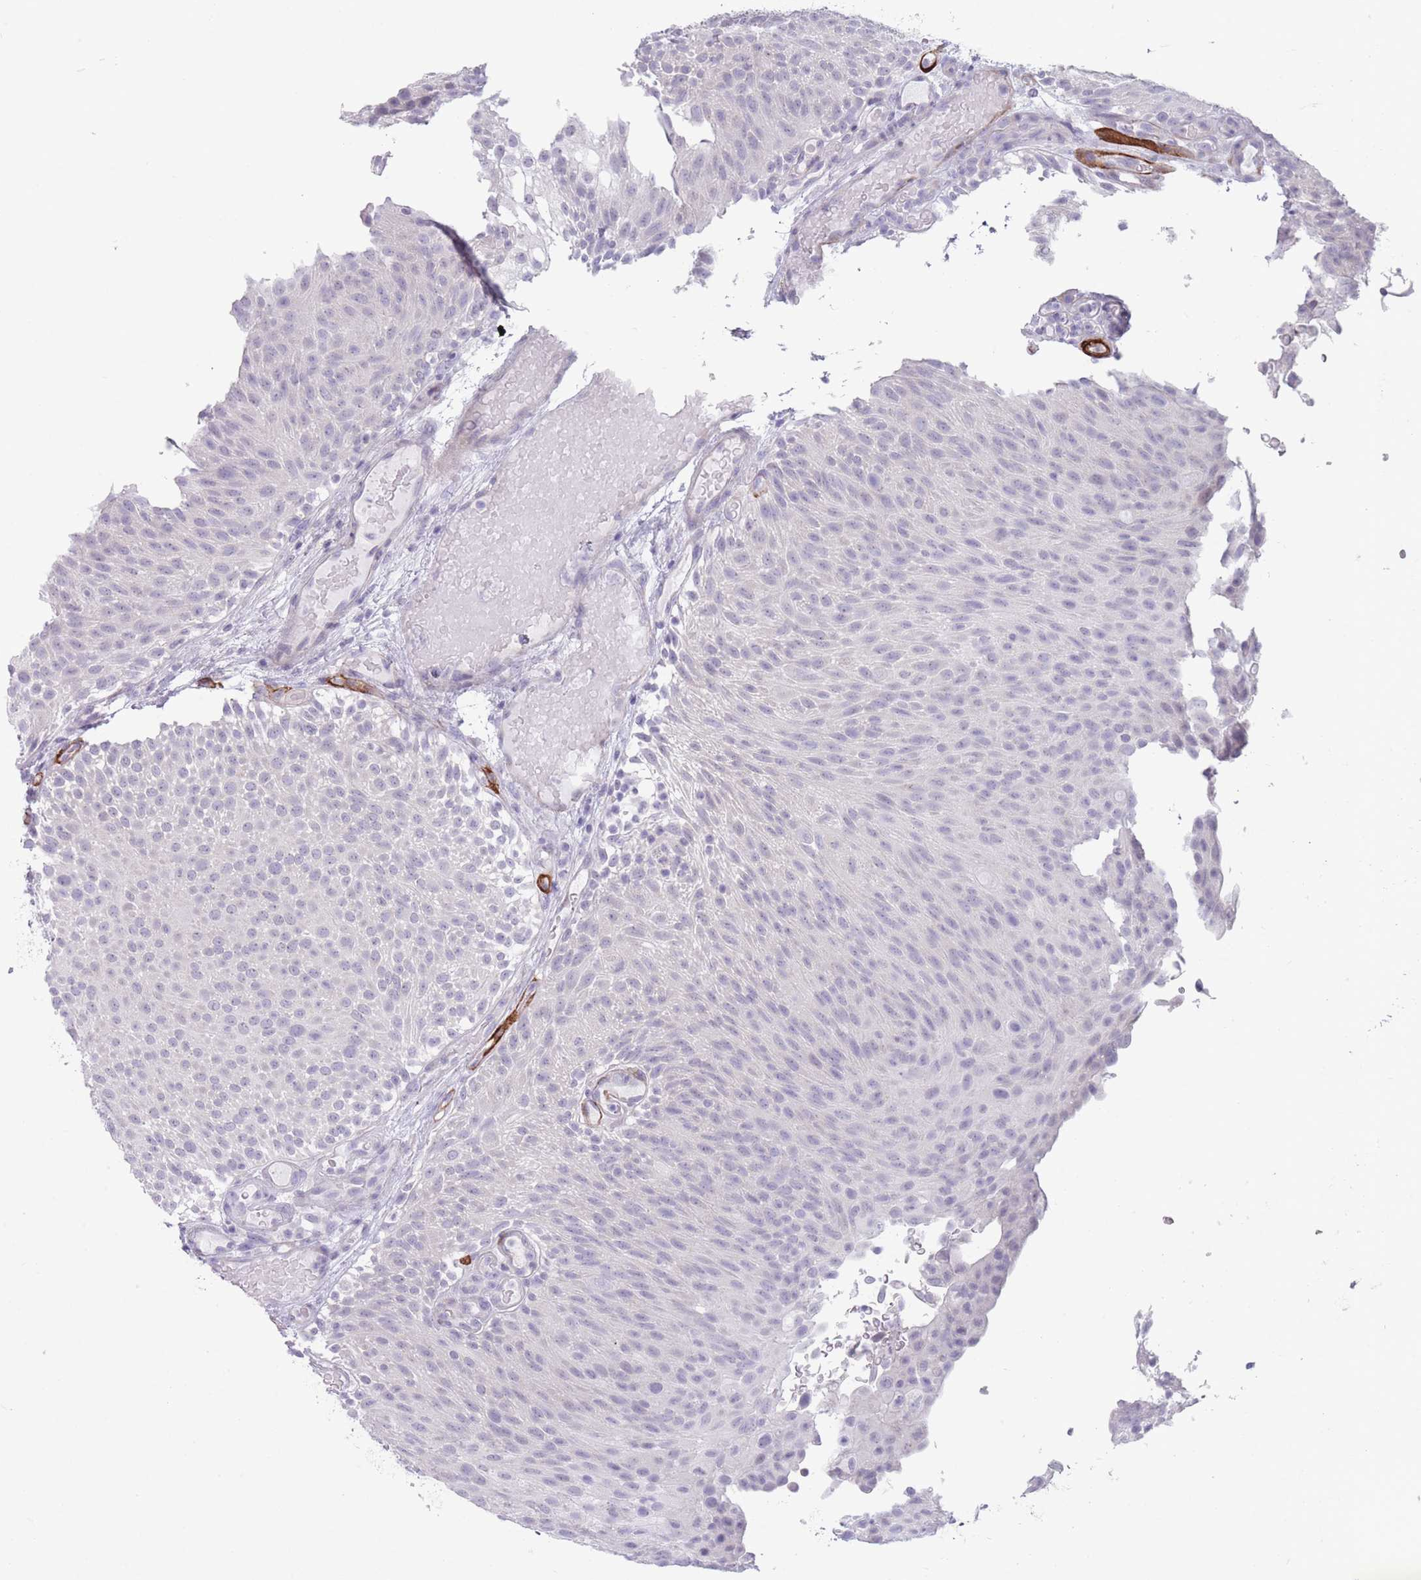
{"staining": {"intensity": "negative", "quantity": "none", "location": "none"}, "tissue": "urothelial cancer", "cell_type": "Tumor cells", "image_type": "cancer", "snomed": [{"axis": "morphology", "description": "Urothelial carcinoma, Low grade"}, {"axis": "topography", "description": "Urinary bladder"}], "caption": "High magnification brightfield microscopy of urothelial carcinoma (low-grade) stained with DAB (3,3'-diaminobenzidine) (brown) and counterstained with hematoxylin (blue): tumor cells show no significant expression.", "gene": "PAIP2B", "patient": {"sex": "male", "age": 78}}